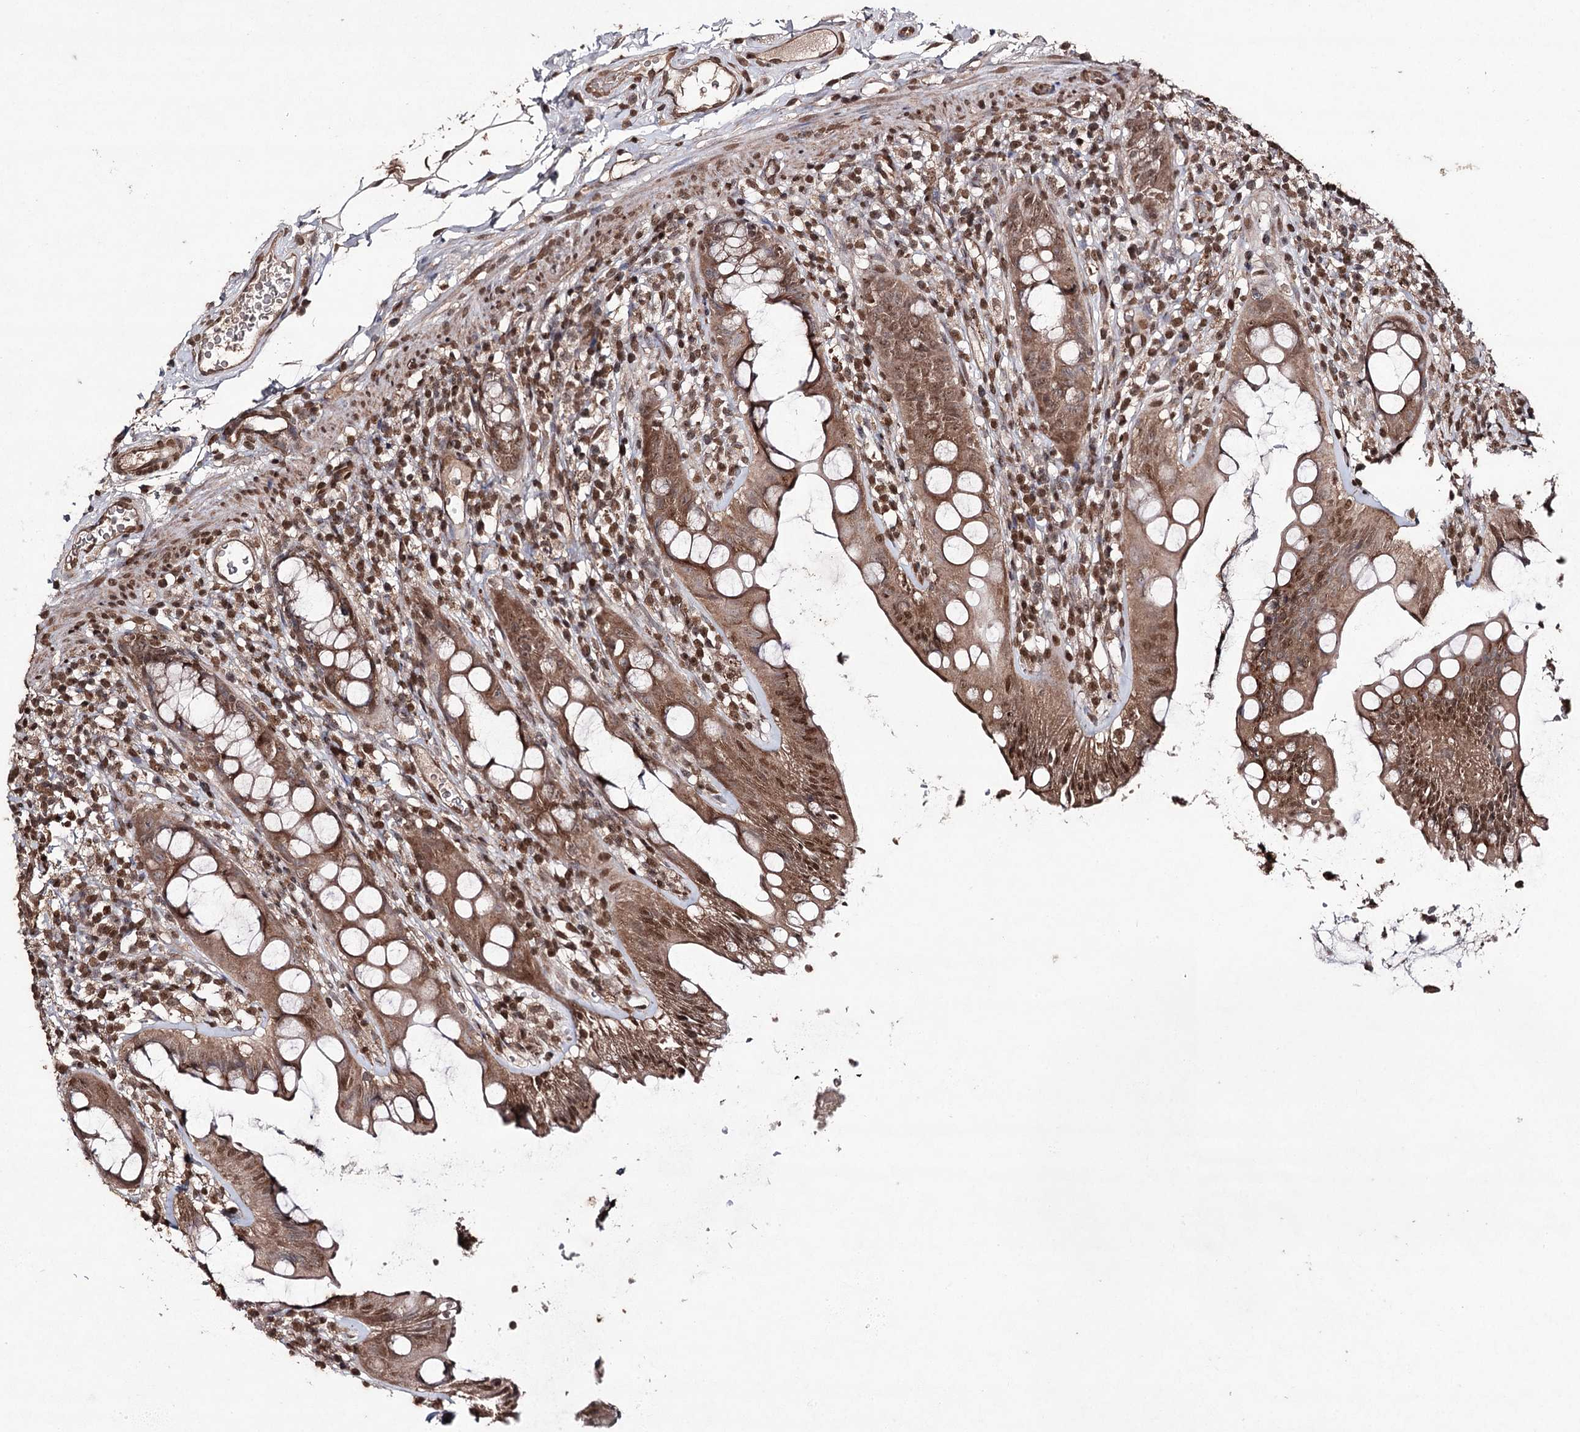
{"staining": {"intensity": "moderate", "quantity": ">75%", "location": "cytoplasmic/membranous,nuclear"}, "tissue": "rectum", "cell_type": "Glandular cells", "image_type": "normal", "snomed": [{"axis": "morphology", "description": "Normal tissue, NOS"}, {"axis": "topography", "description": "Rectum"}], "caption": "IHC photomicrograph of benign human rectum stained for a protein (brown), which demonstrates medium levels of moderate cytoplasmic/membranous,nuclear expression in about >75% of glandular cells.", "gene": "ATG14", "patient": {"sex": "female", "age": 57}}